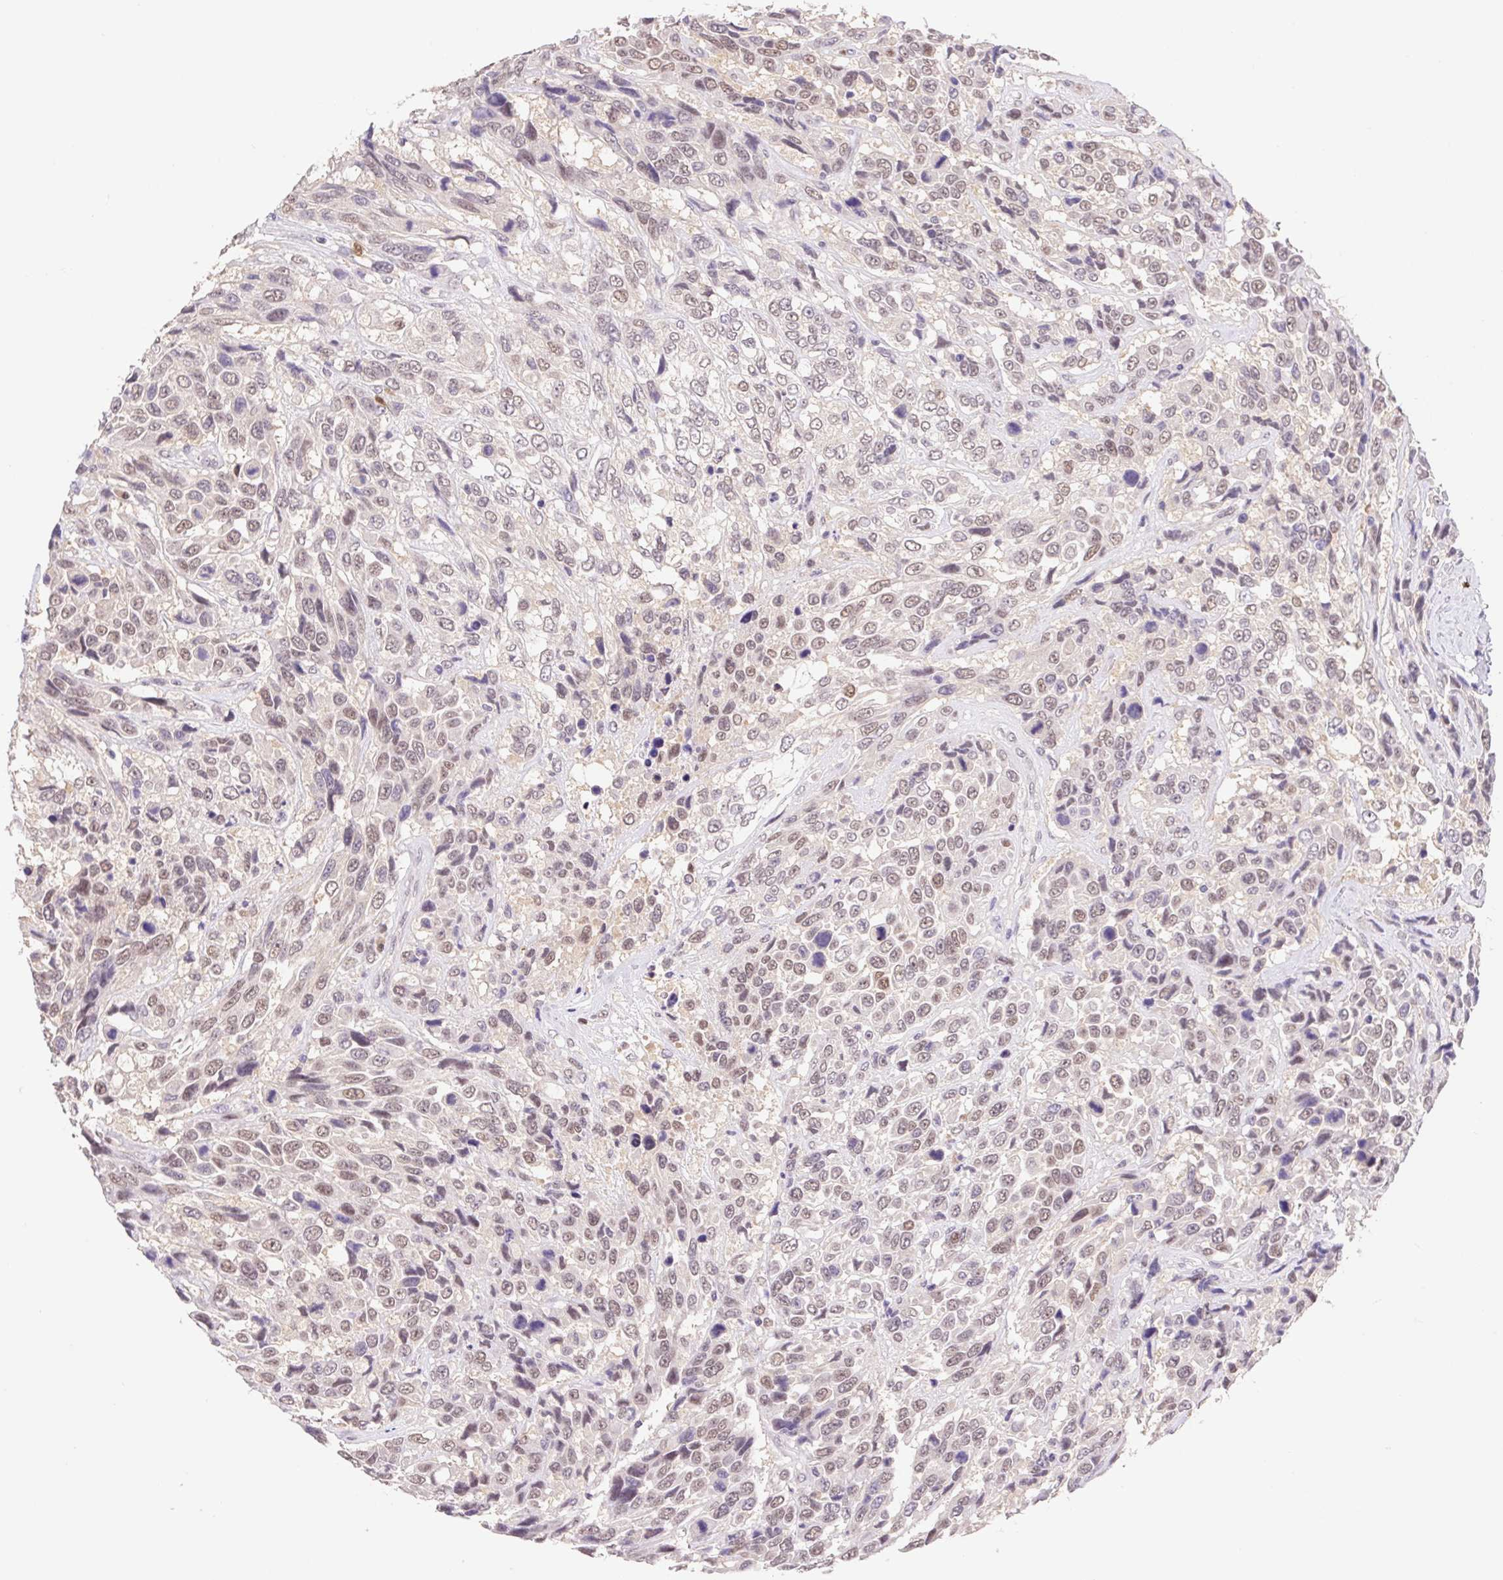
{"staining": {"intensity": "weak", "quantity": ">75%", "location": "nuclear"}, "tissue": "urothelial cancer", "cell_type": "Tumor cells", "image_type": "cancer", "snomed": [{"axis": "morphology", "description": "Urothelial carcinoma, High grade"}, {"axis": "topography", "description": "Urinary bladder"}], "caption": "Human high-grade urothelial carcinoma stained with a protein marker reveals weak staining in tumor cells.", "gene": "L3MBTL4", "patient": {"sex": "female", "age": 70}}